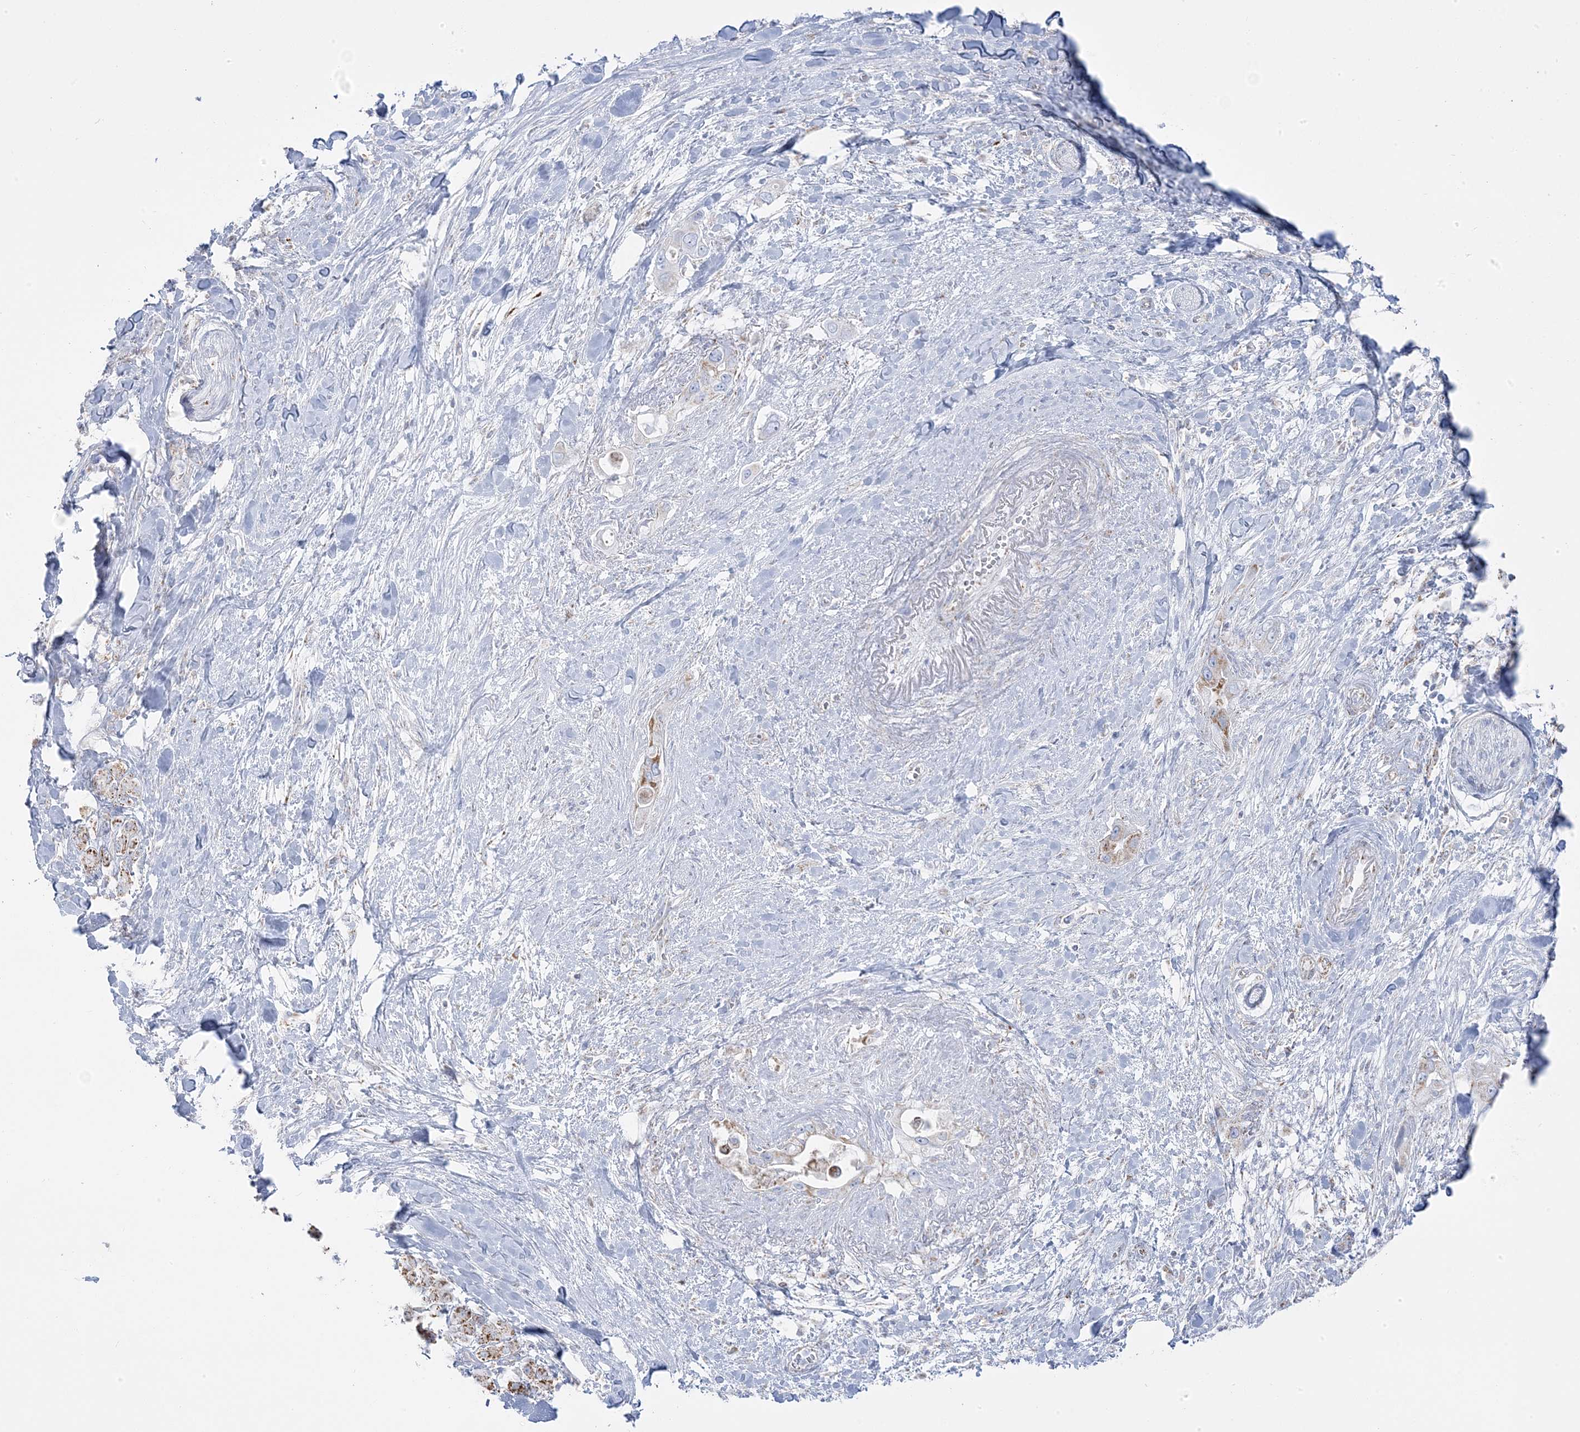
{"staining": {"intensity": "moderate", "quantity": "<25%", "location": "cytoplasmic/membranous"}, "tissue": "pancreatic cancer", "cell_type": "Tumor cells", "image_type": "cancer", "snomed": [{"axis": "morphology", "description": "Inflammation, NOS"}, {"axis": "morphology", "description": "Adenocarcinoma, NOS"}, {"axis": "topography", "description": "Pancreas"}], "caption": "Adenocarcinoma (pancreatic) stained with a brown dye exhibits moderate cytoplasmic/membranous positive positivity in about <25% of tumor cells.", "gene": "PCCB", "patient": {"sex": "female", "age": 56}}